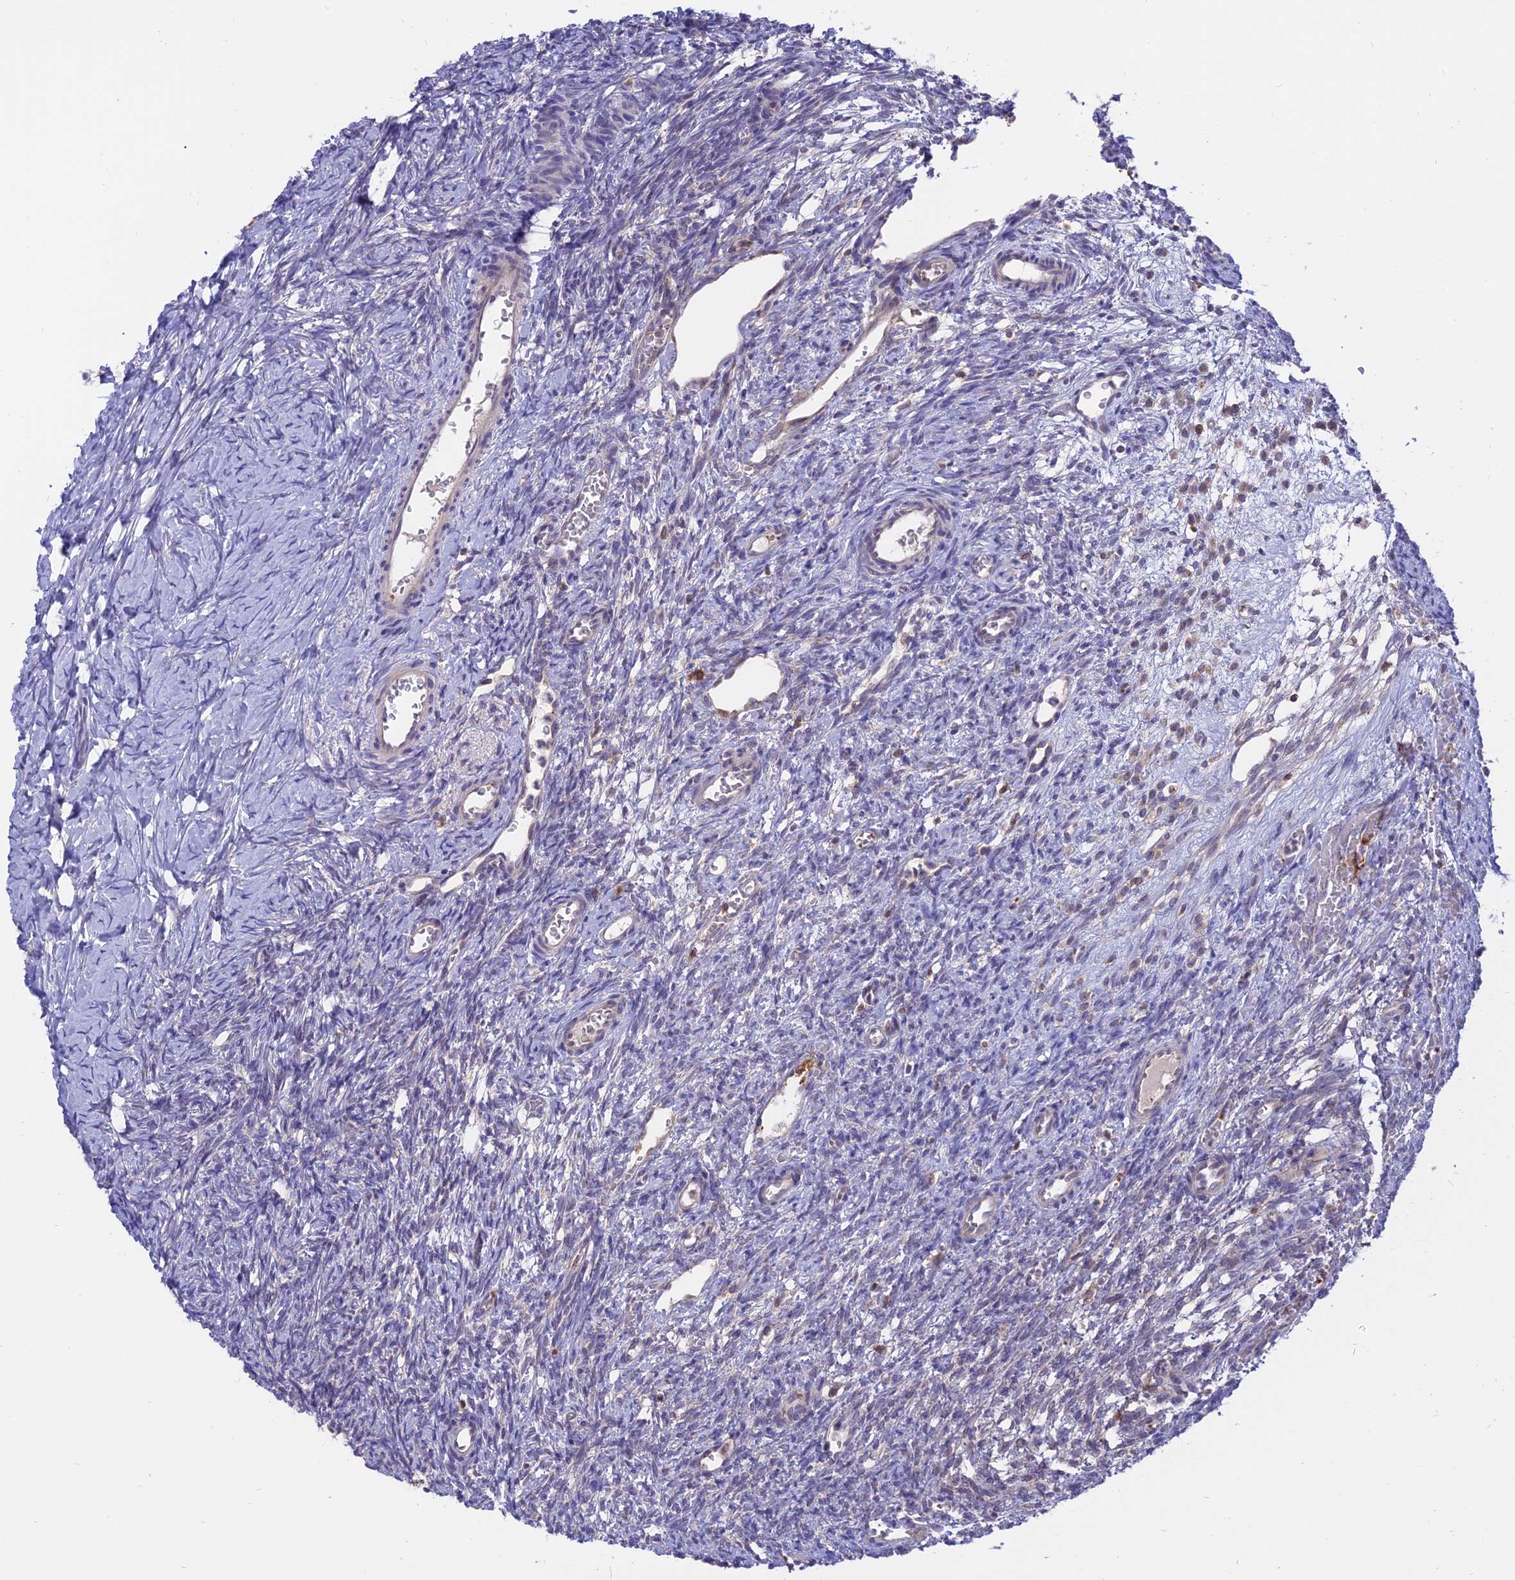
{"staining": {"intensity": "negative", "quantity": "none", "location": "none"}, "tissue": "ovary", "cell_type": "Follicle cells", "image_type": "normal", "snomed": [{"axis": "morphology", "description": "Normal tissue, NOS"}, {"axis": "topography", "description": "Ovary"}], "caption": "Histopathology image shows no significant protein staining in follicle cells of normal ovary.", "gene": "IL21R", "patient": {"sex": "female", "age": 39}}